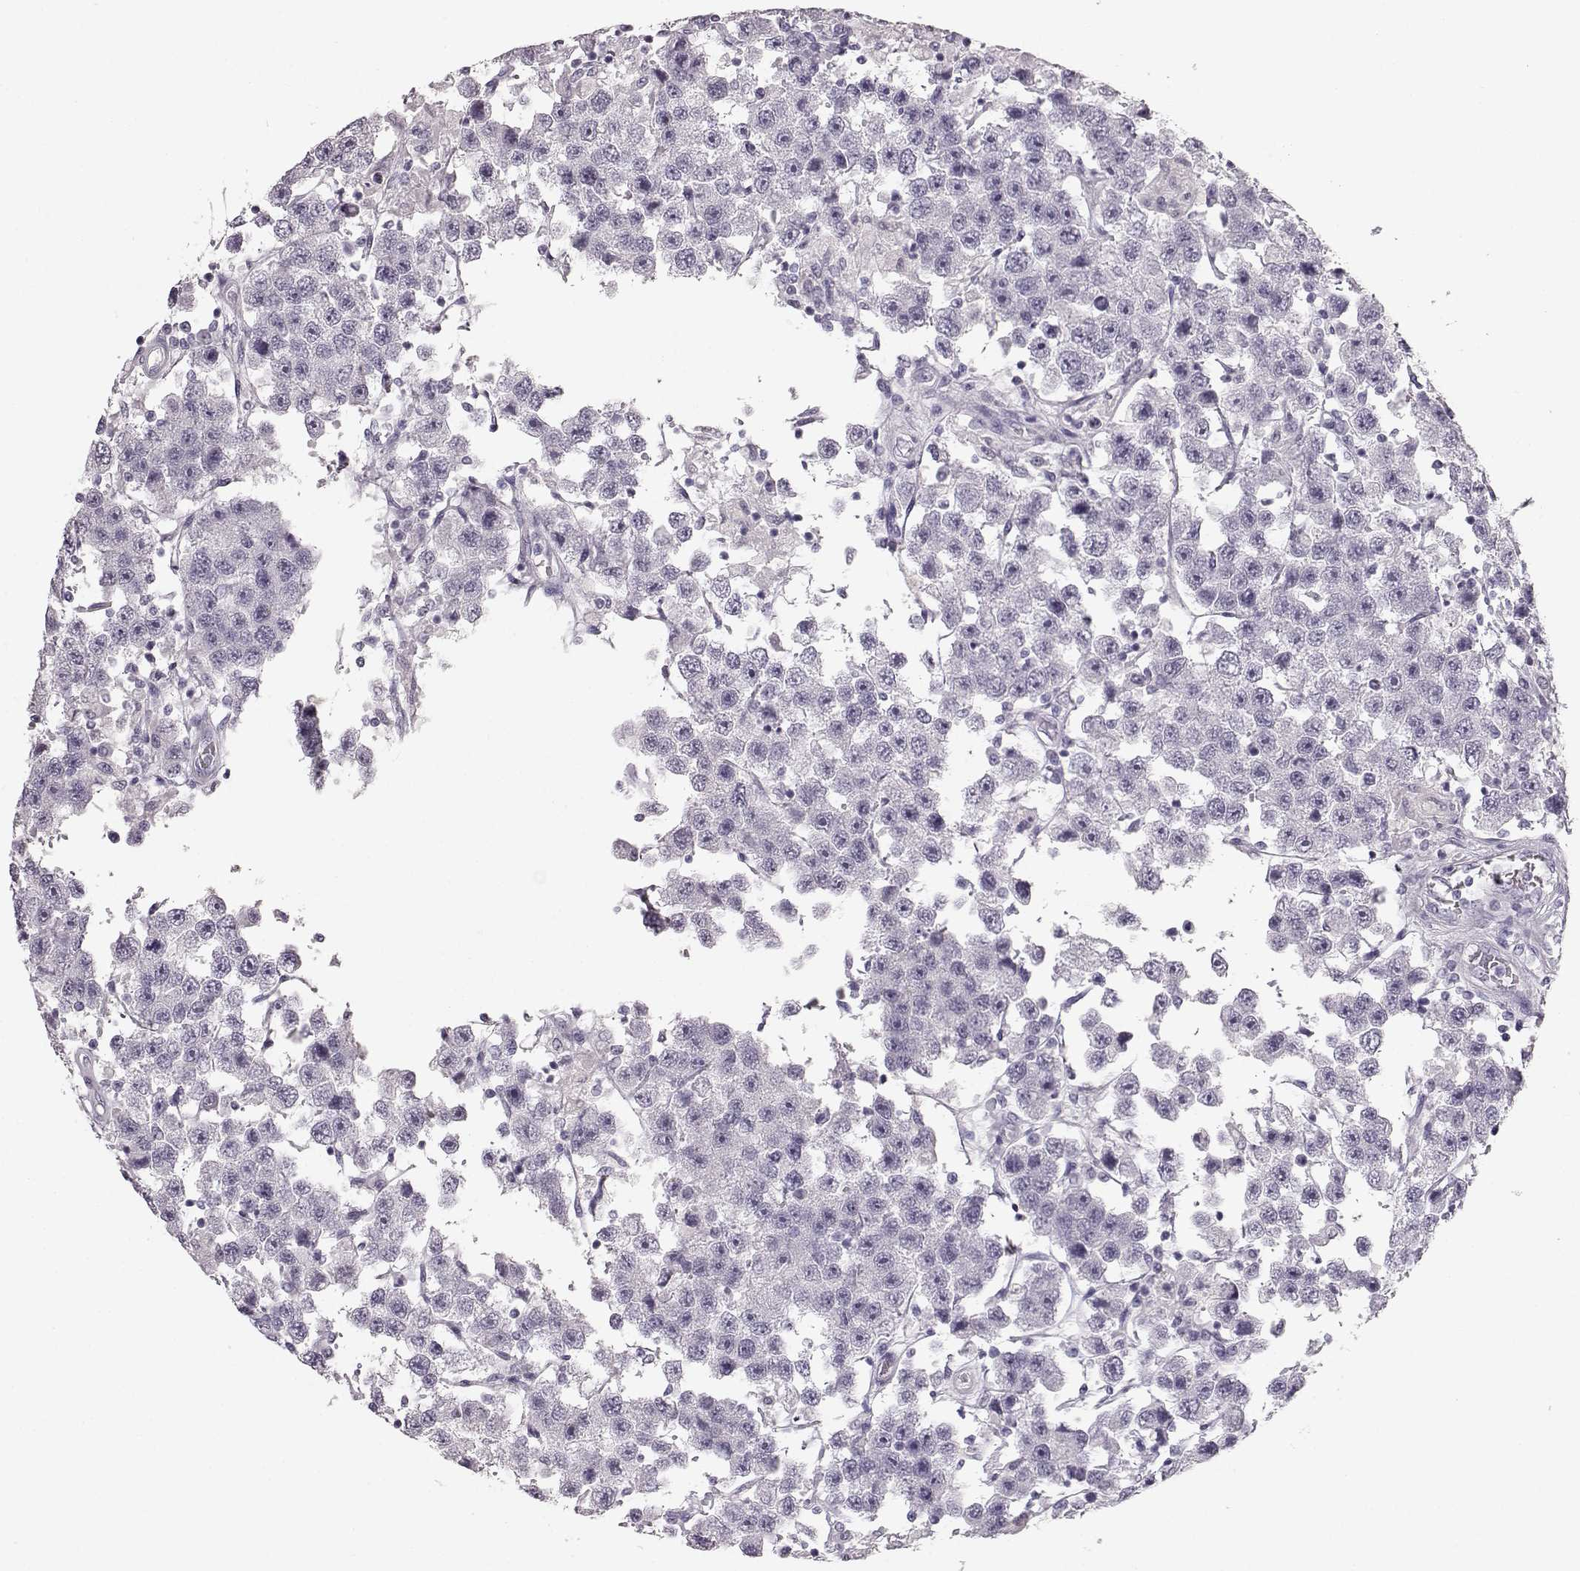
{"staining": {"intensity": "negative", "quantity": "none", "location": "none"}, "tissue": "testis cancer", "cell_type": "Tumor cells", "image_type": "cancer", "snomed": [{"axis": "morphology", "description": "Seminoma, NOS"}, {"axis": "topography", "description": "Testis"}], "caption": "The photomicrograph displays no significant positivity in tumor cells of seminoma (testis).", "gene": "BFSP2", "patient": {"sex": "male", "age": 45}}